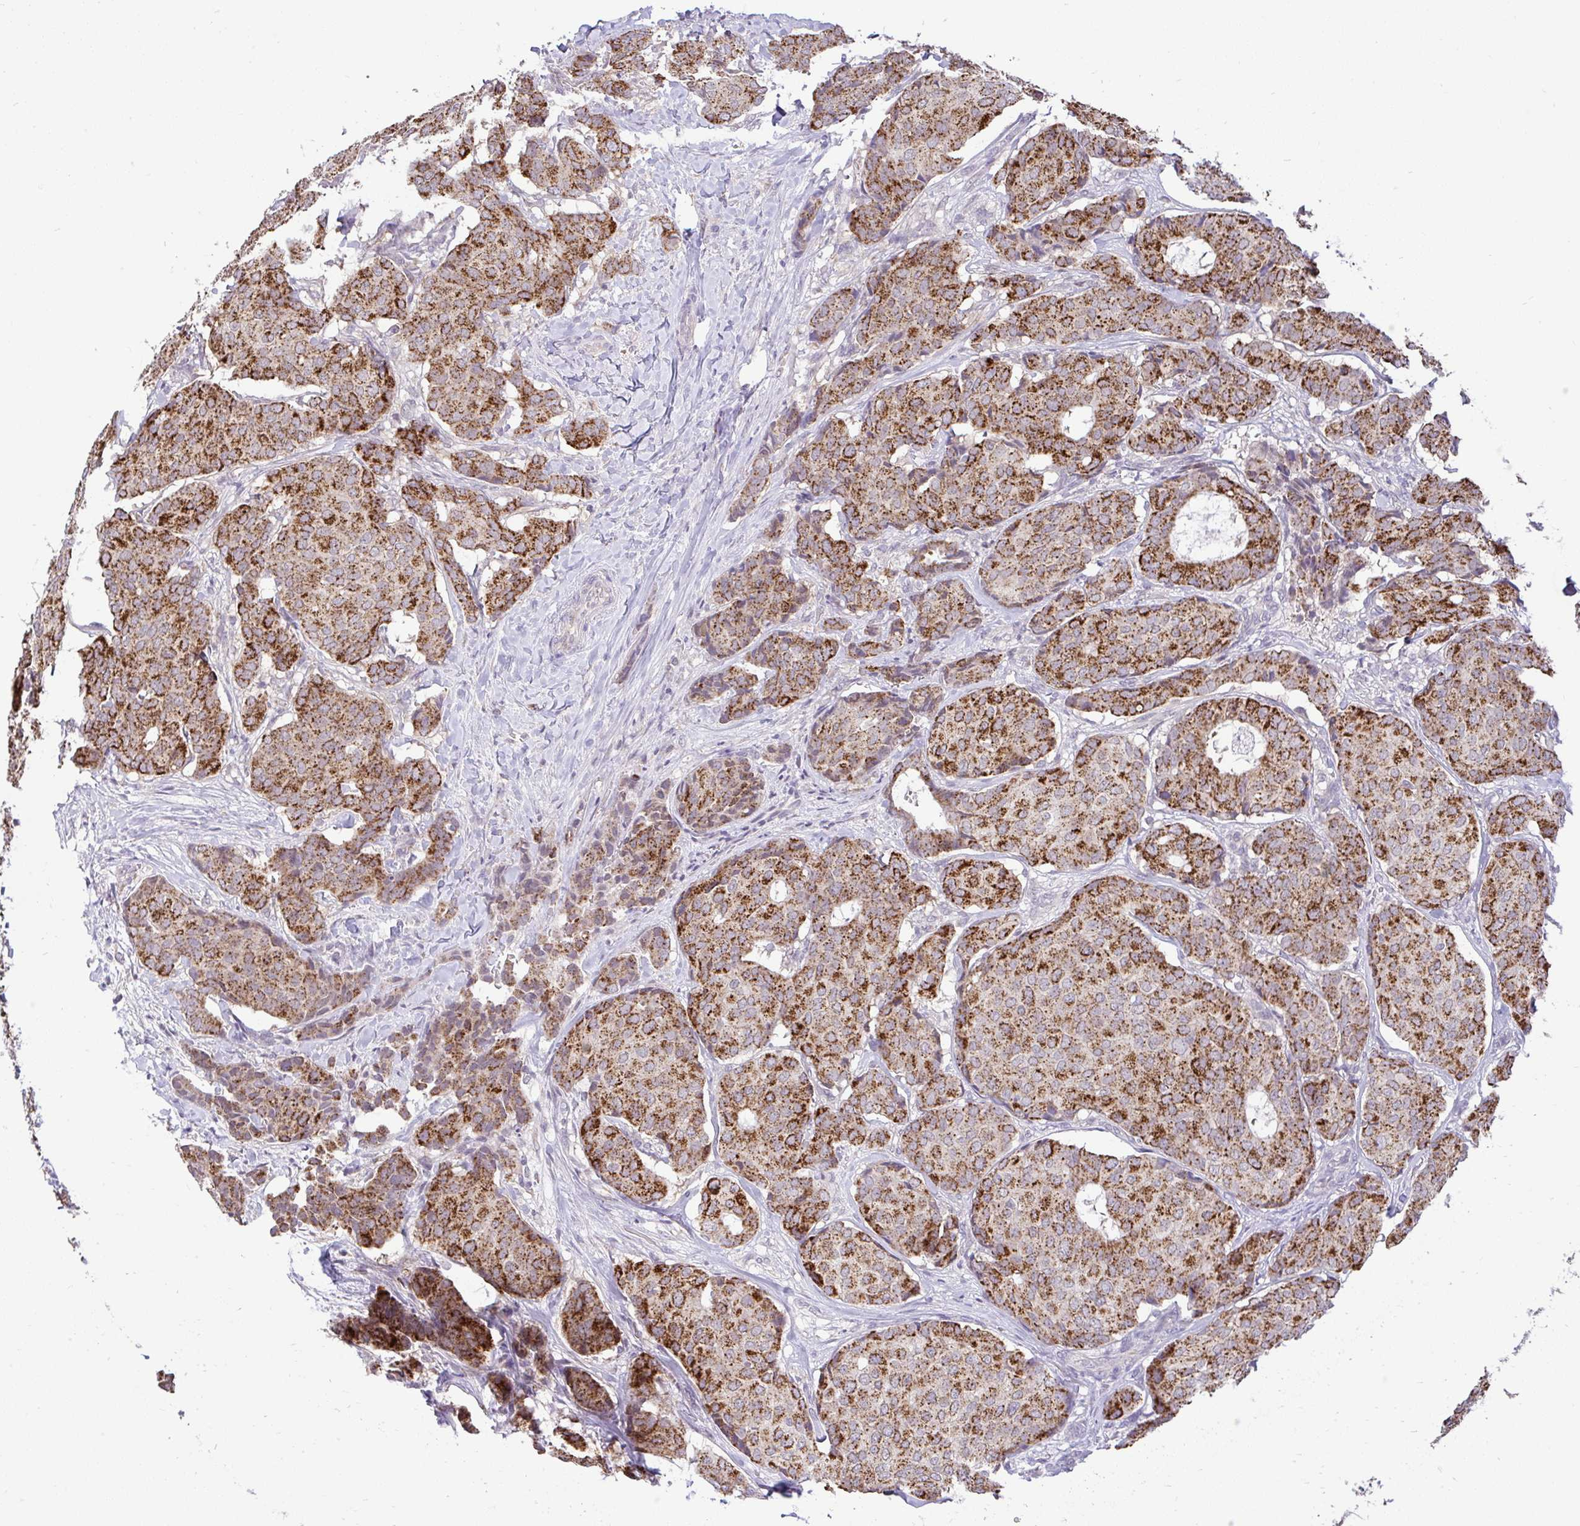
{"staining": {"intensity": "strong", "quantity": ">75%", "location": "cytoplasmic/membranous"}, "tissue": "breast cancer", "cell_type": "Tumor cells", "image_type": "cancer", "snomed": [{"axis": "morphology", "description": "Duct carcinoma"}, {"axis": "topography", "description": "Breast"}], "caption": "Tumor cells reveal strong cytoplasmic/membranous expression in about >75% of cells in invasive ductal carcinoma (breast).", "gene": "PYCR2", "patient": {"sex": "female", "age": 75}}